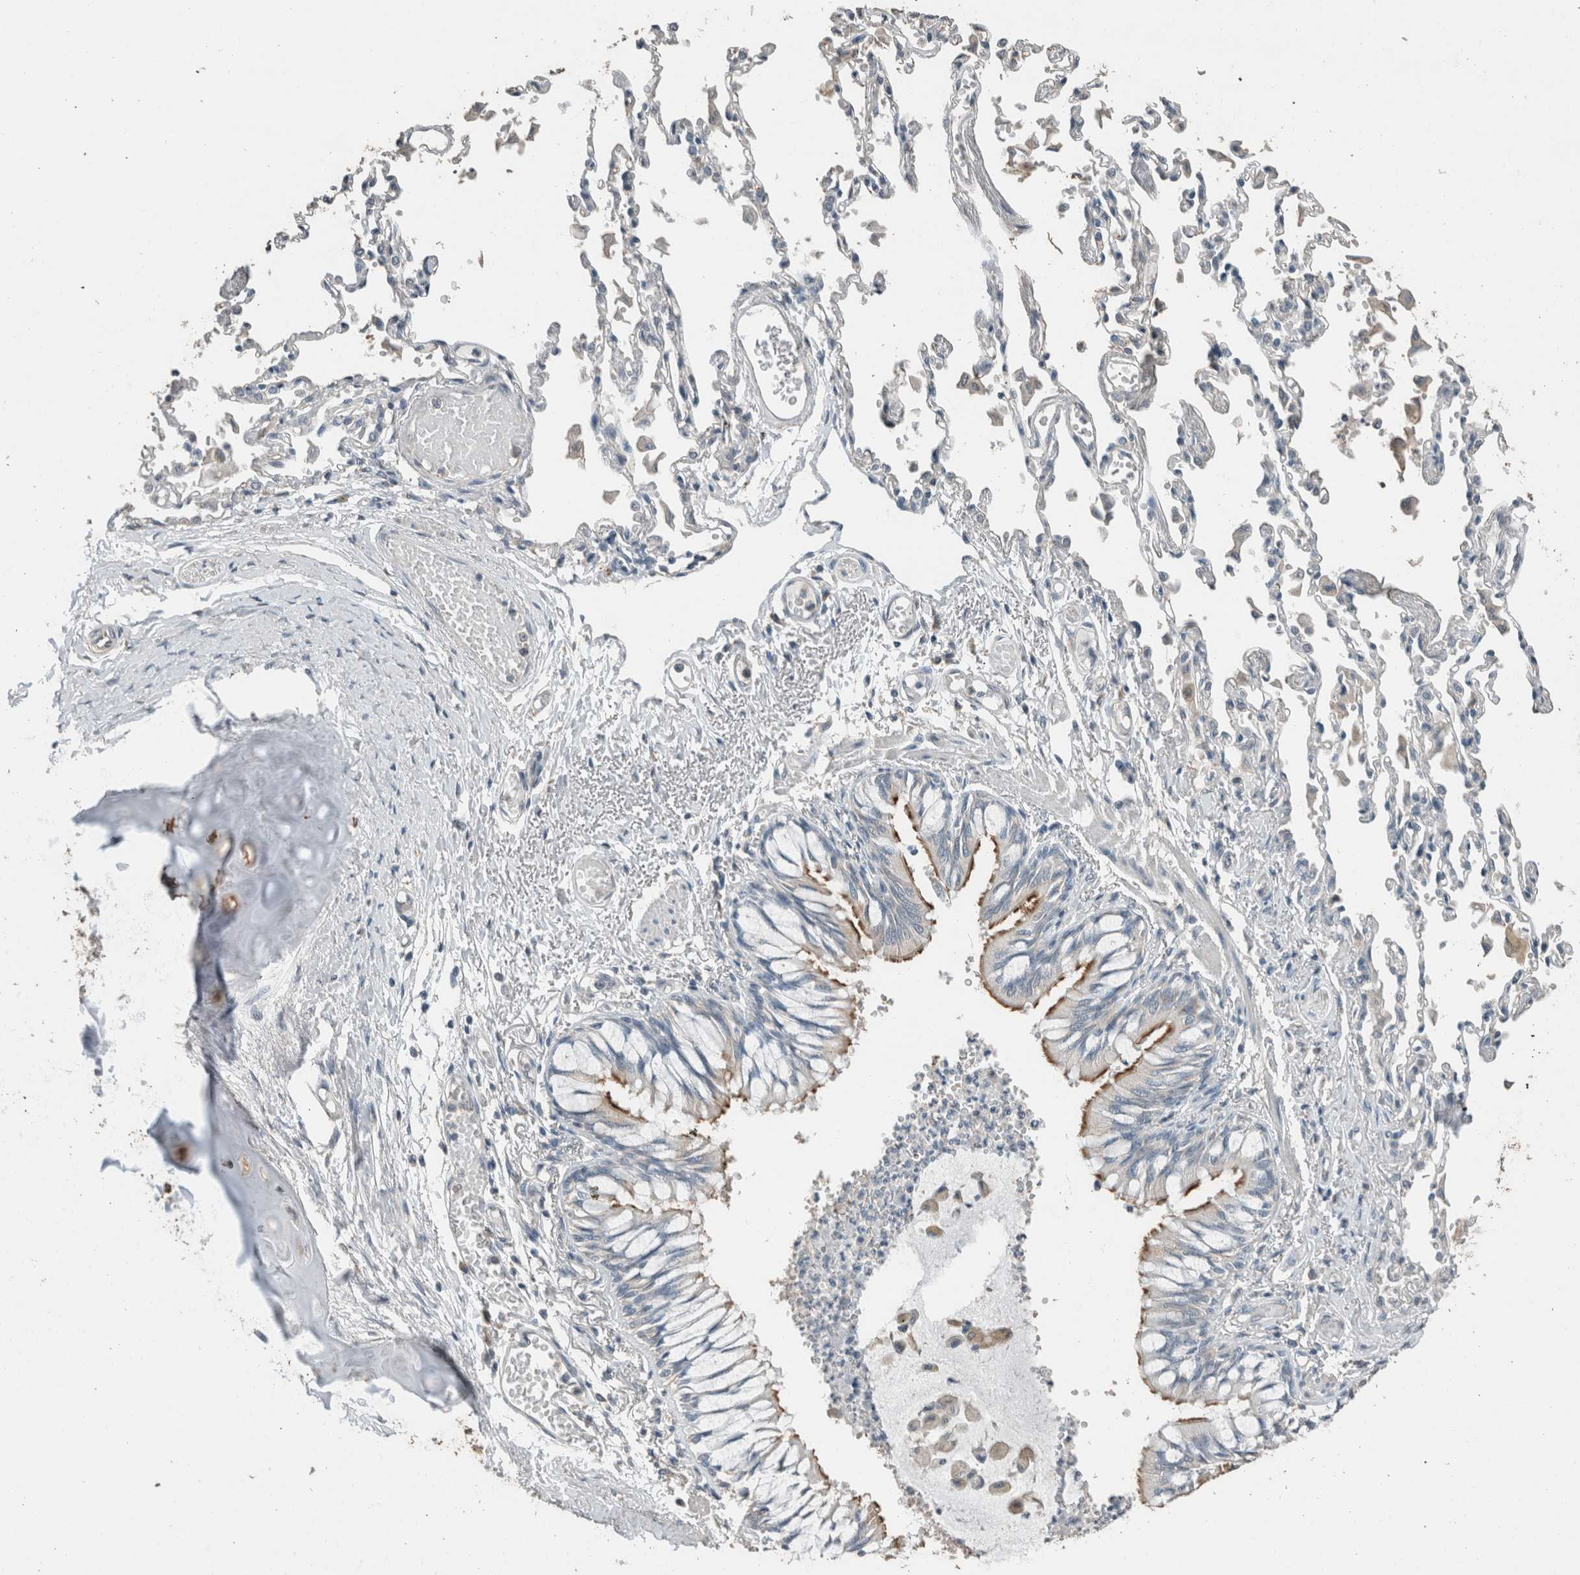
{"staining": {"intensity": "moderate", "quantity": ">75%", "location": "cytoplasmic/membranous"}, "tissue": "bronchus", "cell_type": "Respiratory epithelial cells", "image_type": "normal", "snomed": [{"axis": "morphology", "description": "Normal tissue, NOS"}, {"axis": "topography", "description": "Cartilage tissue"}, {"axis": "topography", "description": "Bronchus"}, {"axis": "topography", "description": "Lung"}], "caption": "This photomicrograph displays immunohistochemistry staining of benign bronchus, with medium moderate cytoplasmic/membranous expression in approximately >75% of respiratory epithelial cells.", "gene": "ACVR2B", "patient": {"sex": "female", "age": 49}}